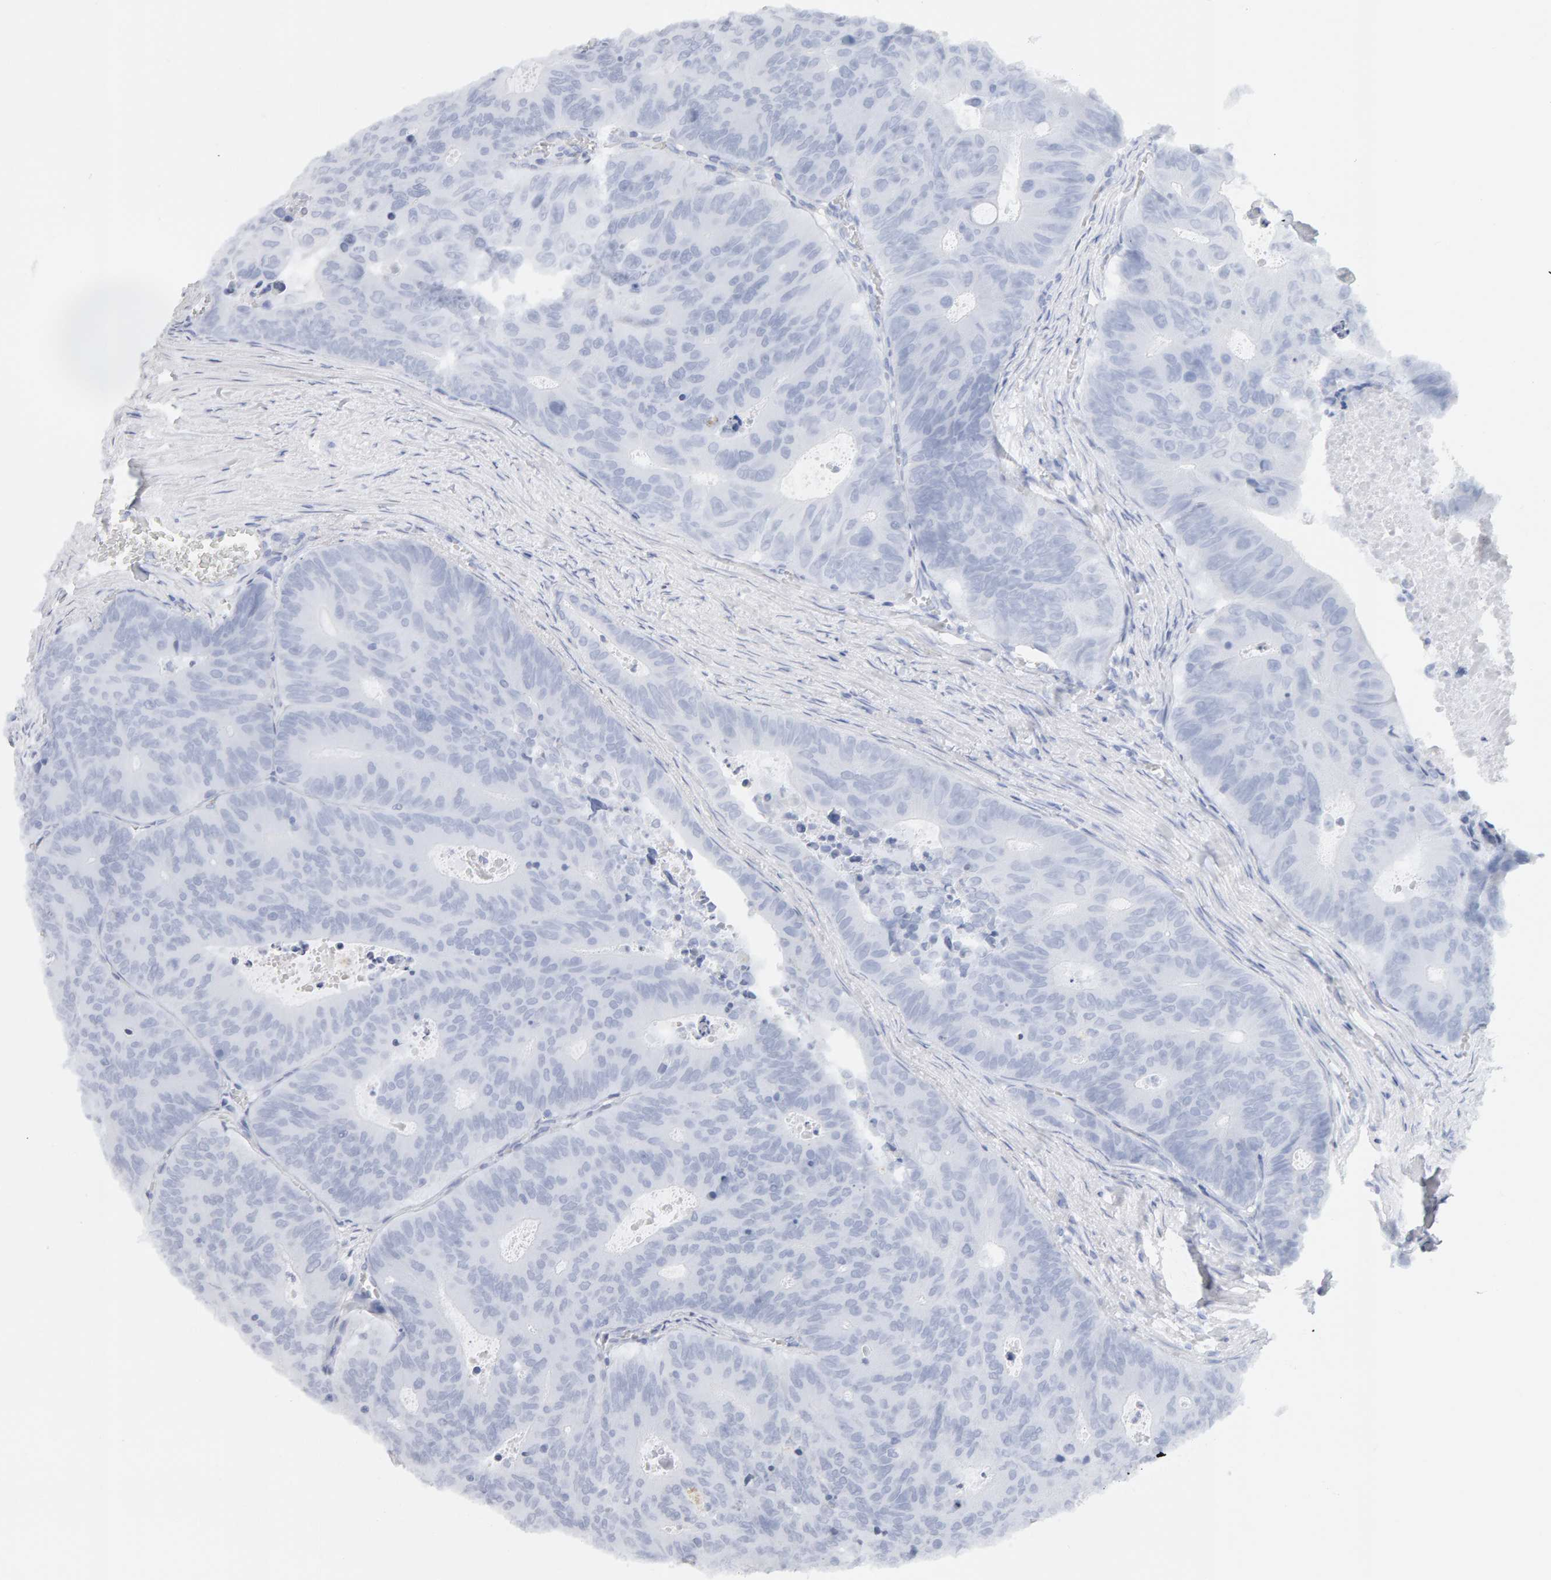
{"staining": {"intensity": "negative", "quantity": "none", "location": "none"}, "tissue": "colorectal cancer", "cell_type": "Tumor cells", "image_type": "cancer", "snomed": [{"axis": "morphology", "description": "Adenocarcinoma, NOS"}, {"axis": "topography", "description": "Colon"}], "caption": "Tumor cells are negative for brown protein staining in colorectal cancer (adenocarcinoma).", "gene": "METRNL", "patient": {"sex": "male", "age": 87}}